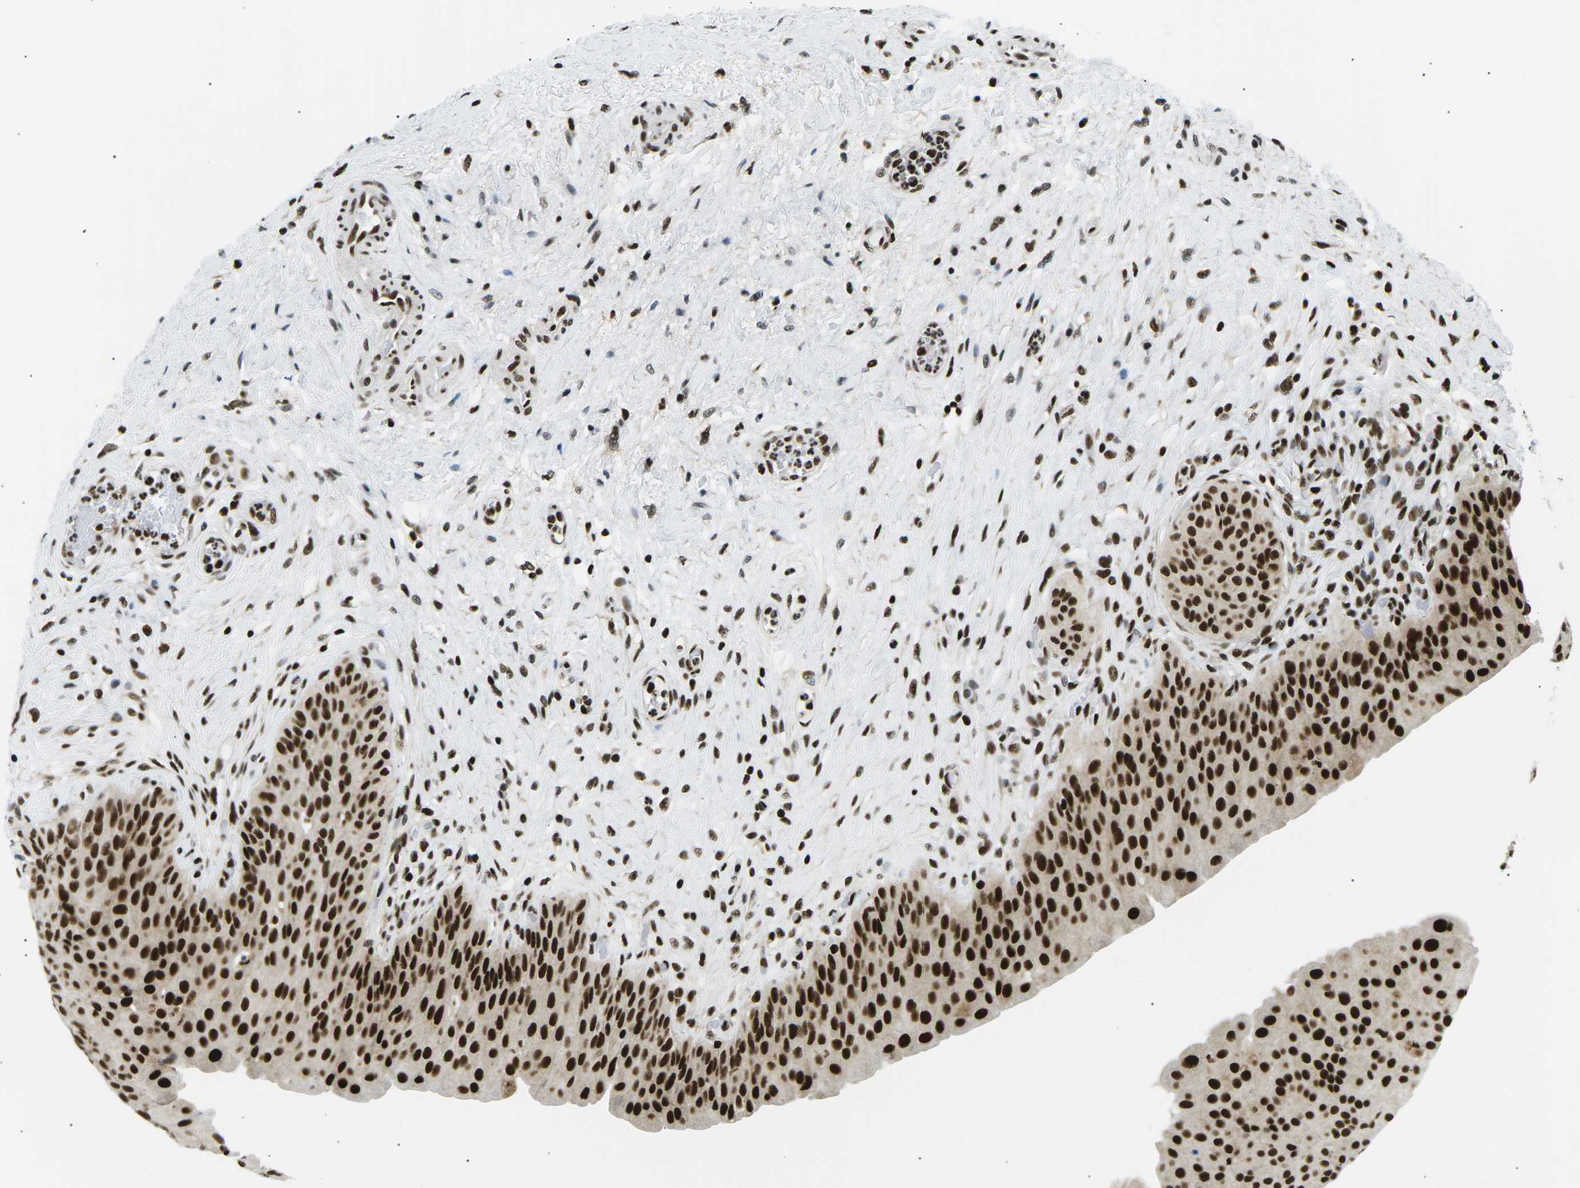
{"staining": {"intensity": "strong", "quantity": ">75%", "location": "nuclear"}, "tissue": "urinary bladder", "cell_type": "Urothelial cells", "image_type": "normal", "snomed": [{"axis": "morphology", "description": "Normal tissue, NOS"}, {"axis": "topography", "description": "Urinary bladder"}], "caption": "A photomicrograph showing strong nuclear staining in approximately >75% of urothelial cells in normal urinary bladder, as visualized by brown immunohistochemical staining.", "gene": "RPA2", "patient": {"sex": "male", "age": 46}}